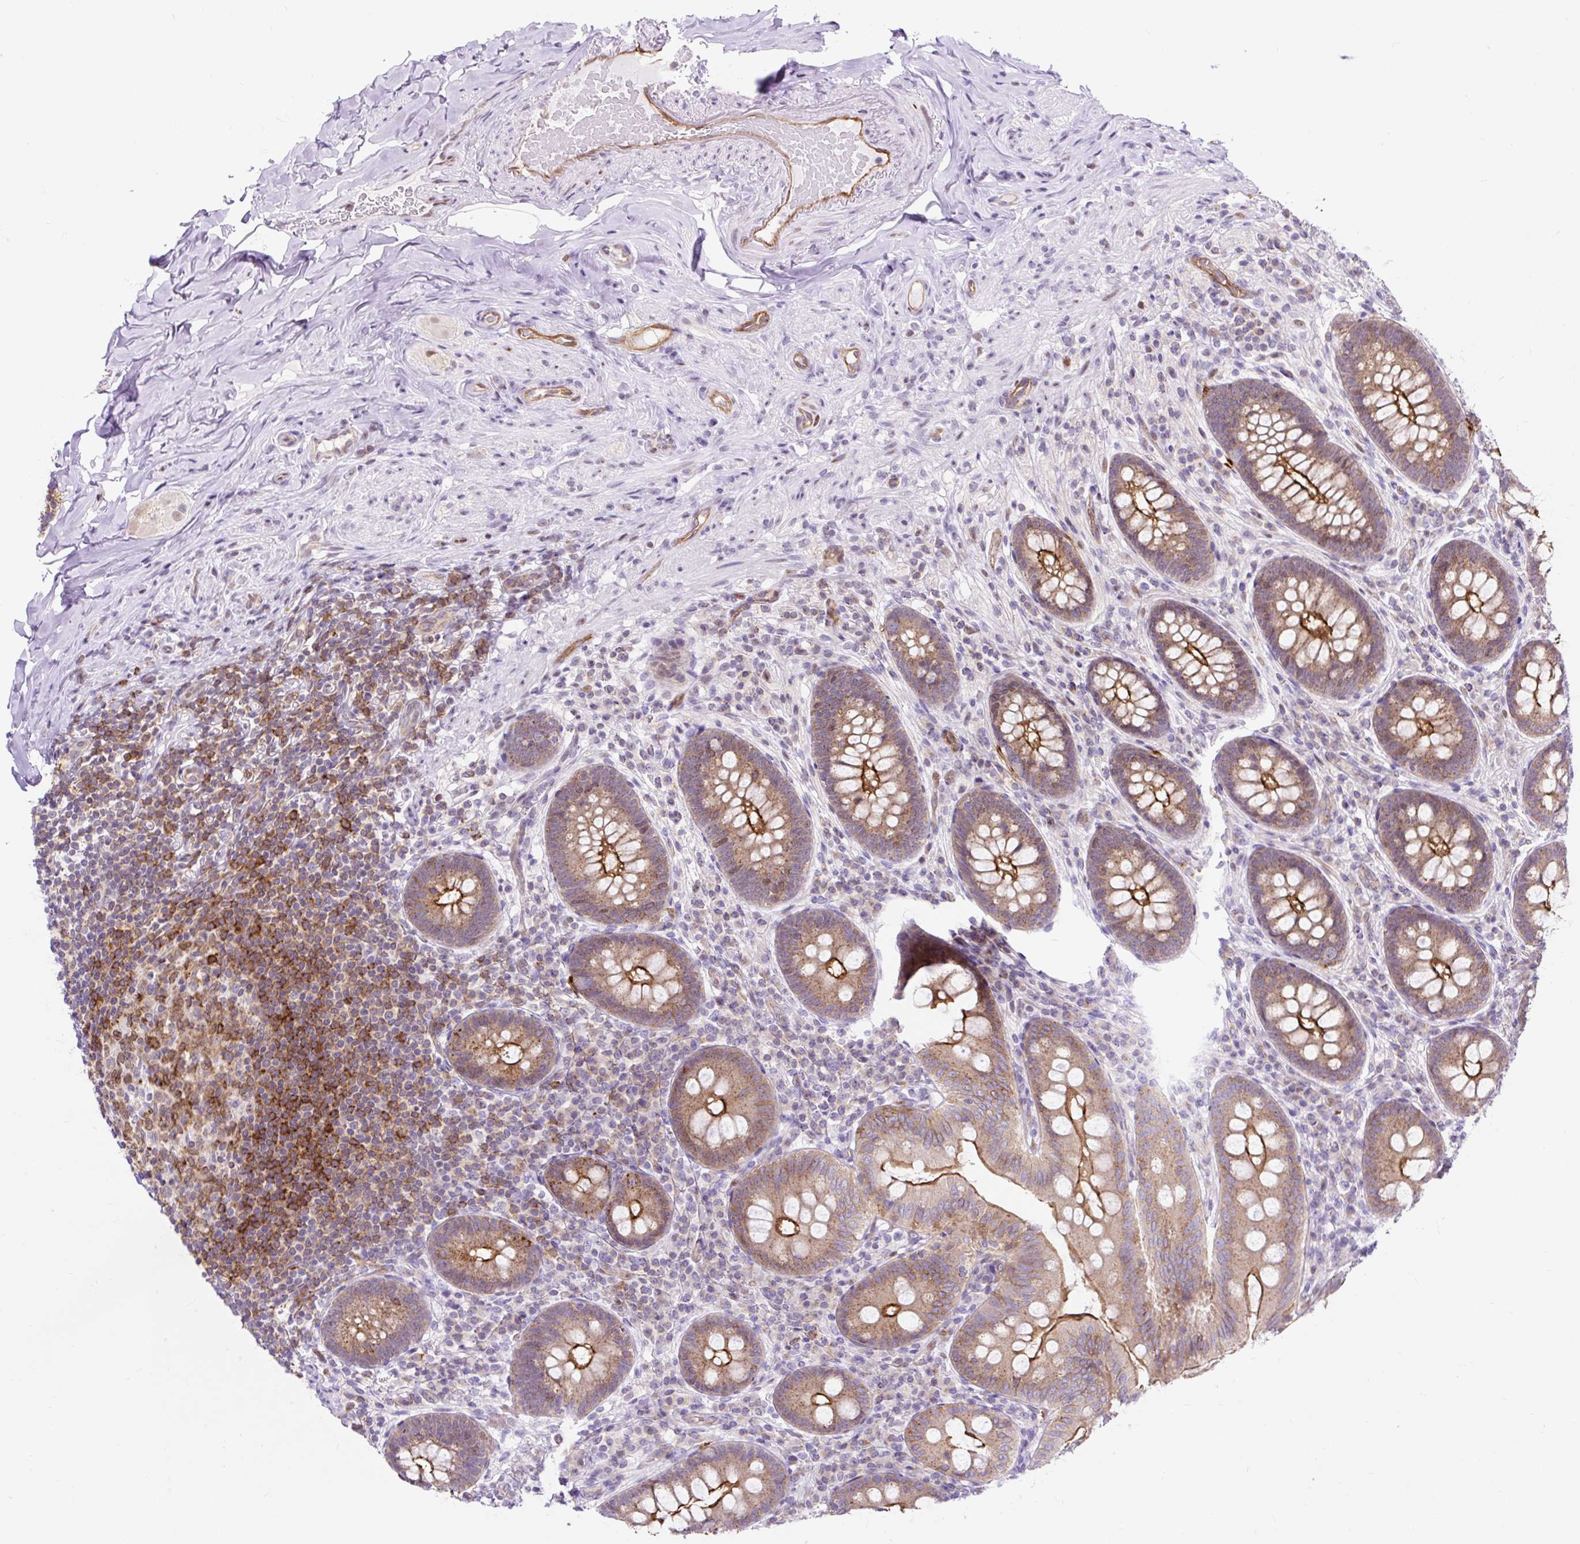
{"staining": {"intensity": "strong", "quantity": "25%-75%", "location": "cytoplasmic/membranous"}, "tissue": "appendix", "cell_type": "Glandular cells", "image_type": "normal", "snomed": [{"axis": "morphology", "description": "Normal tissue, NOS"}, {"axis": "topography", "description": "Appendix"}], "caption": "This histopathology image reveals IHC staining of unremarkable appendix, with high strong cytoplasmic/membranous positivity in approximately 25%-75% of glandular cells.", "gene": "HIP1R", "patient": {"sex": "male", "age": 71}}